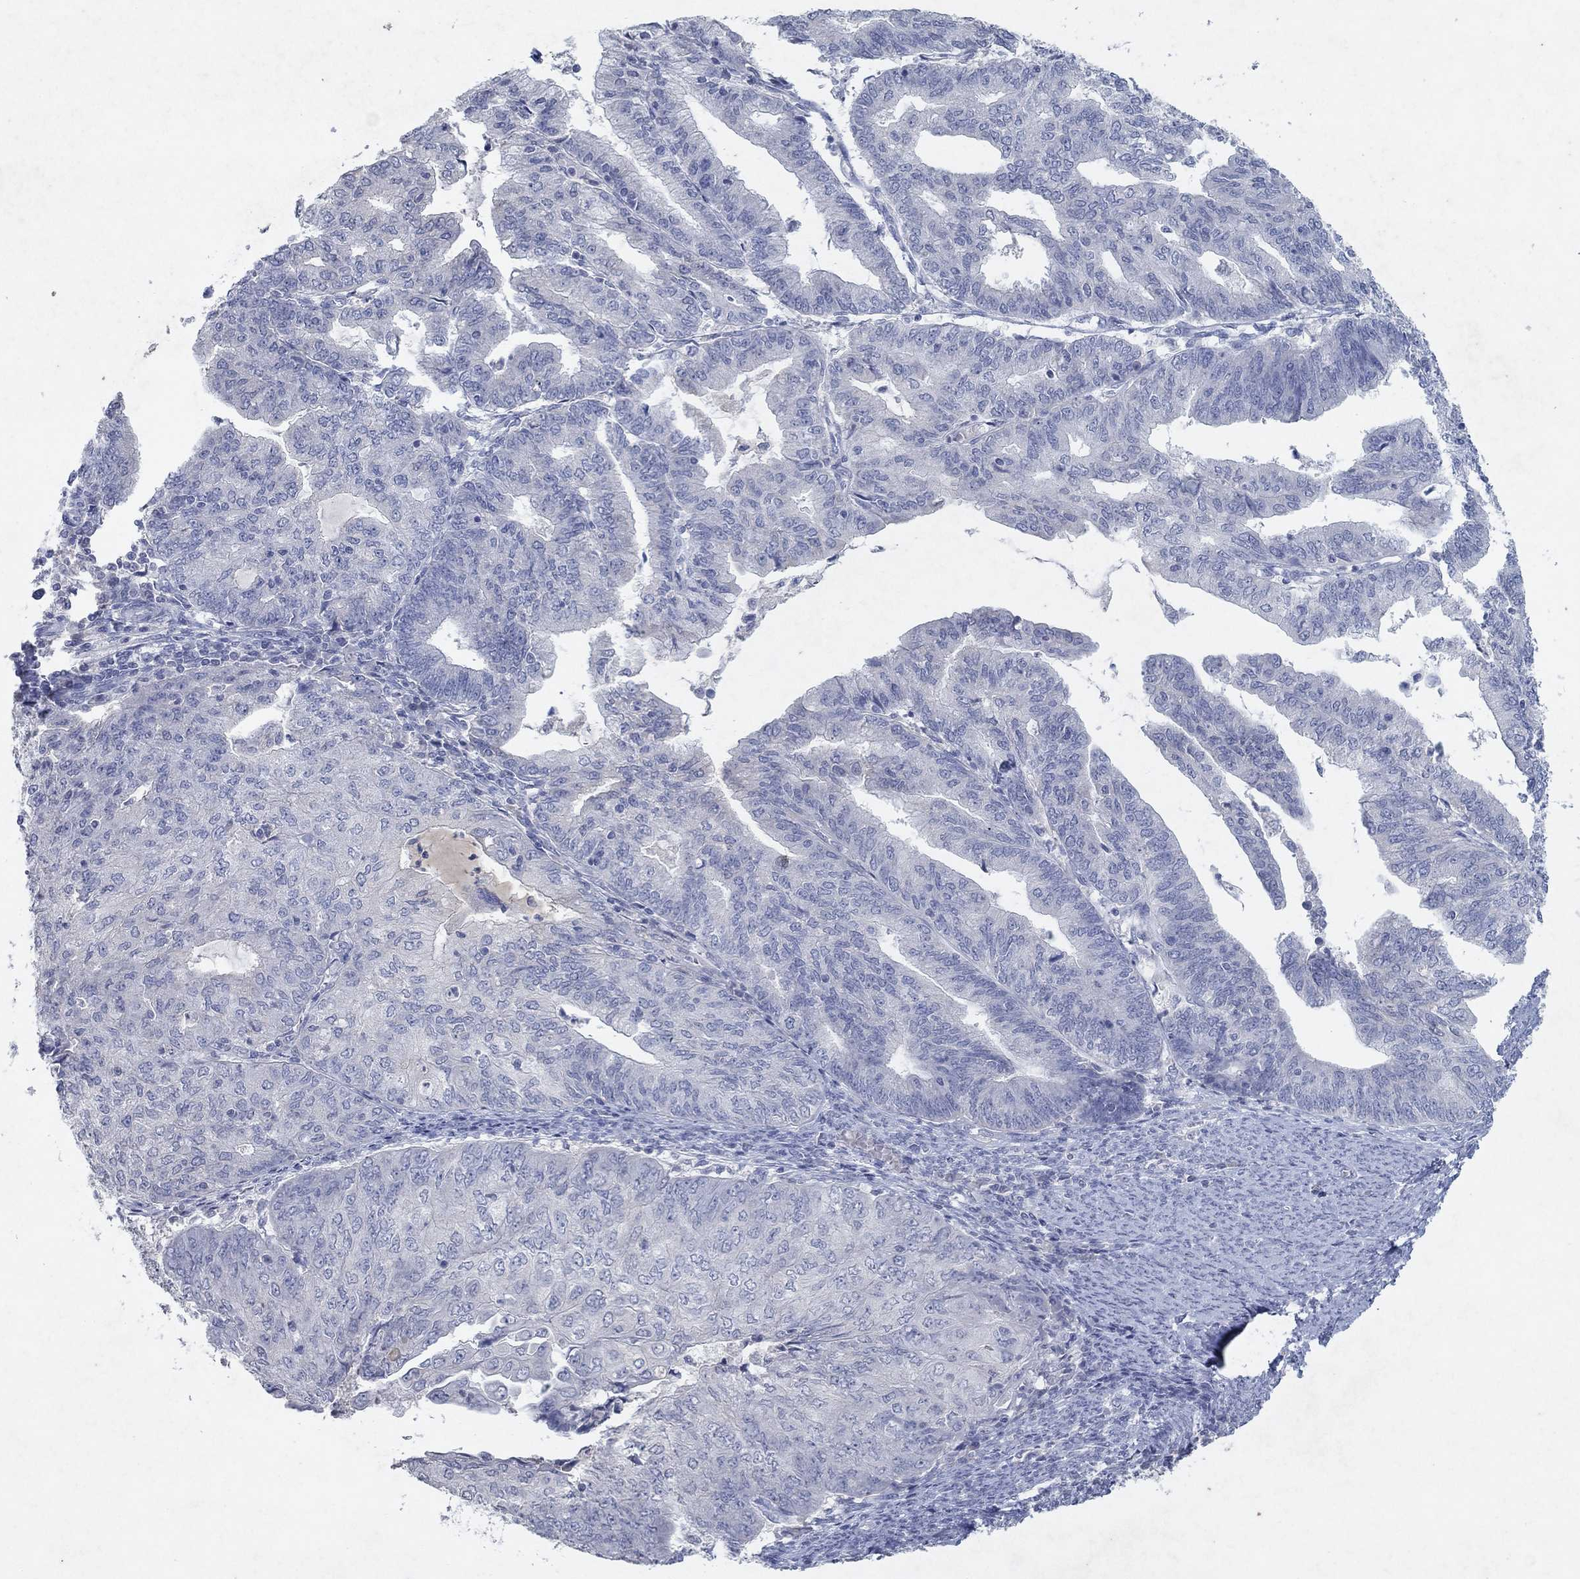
{"staining": {"intensity": "negative", "quantity": "none", "location": "none"}, "tissue": "endometrial cancer", "cell_type": "Tumor cells", "image_type": "cancer", "snomed": [{"axis": "morphology", "description": "Adenocarcinoma, NOS"}, {"axis": "topography", "description": "Endometrium"}], "caption": "Tumor cells are negative for protein expression in human endometrial cancer. (Brightfield microscopy of DAB immunohistochemistry (IHC) at high magnification).", "gene": "KRT40", "patient": {"sex": "female", "age": 82}}